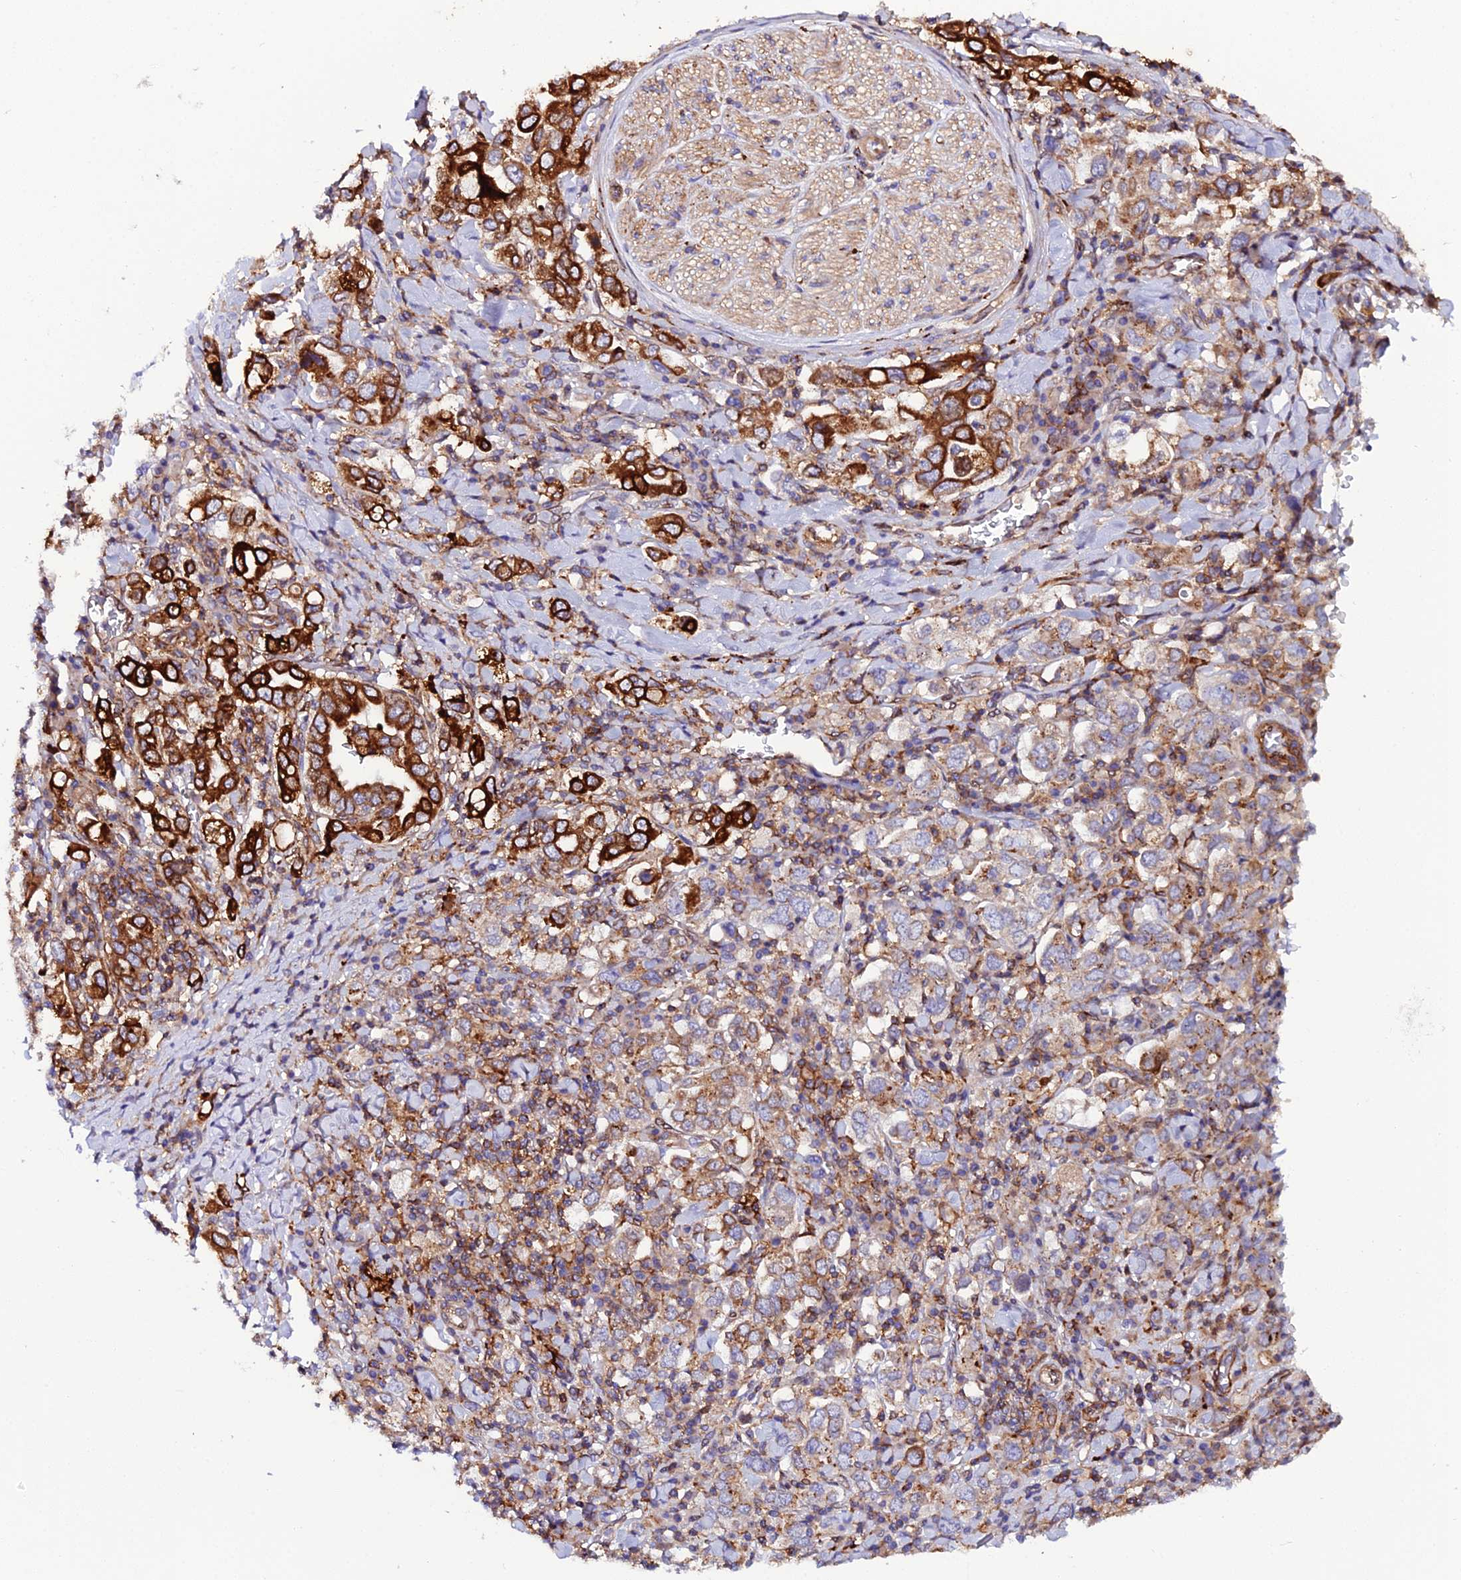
{"staining": {"intensity": "strong", "quantity": "25%-75%", "location": "cytoplasmic/membranous"}, "tissue": "stomach cancer", "cell_type": "Tumor cells", "image_type": "cancer", "snomed": [{"axis": "morphology", "description": "Adenocarcinoma, NOS"}, {"axis": "topography", "description": "Stomach, upper"}], "caption": "A high amount of strong cytoplasmic/membranous expression is appreciated in approximately 25%-75% of tumor cells in stomach cancer (adenocarcinoma) tissue.", "gene": "TRPV2", "patient": {"sex": "male", "age": 62}}